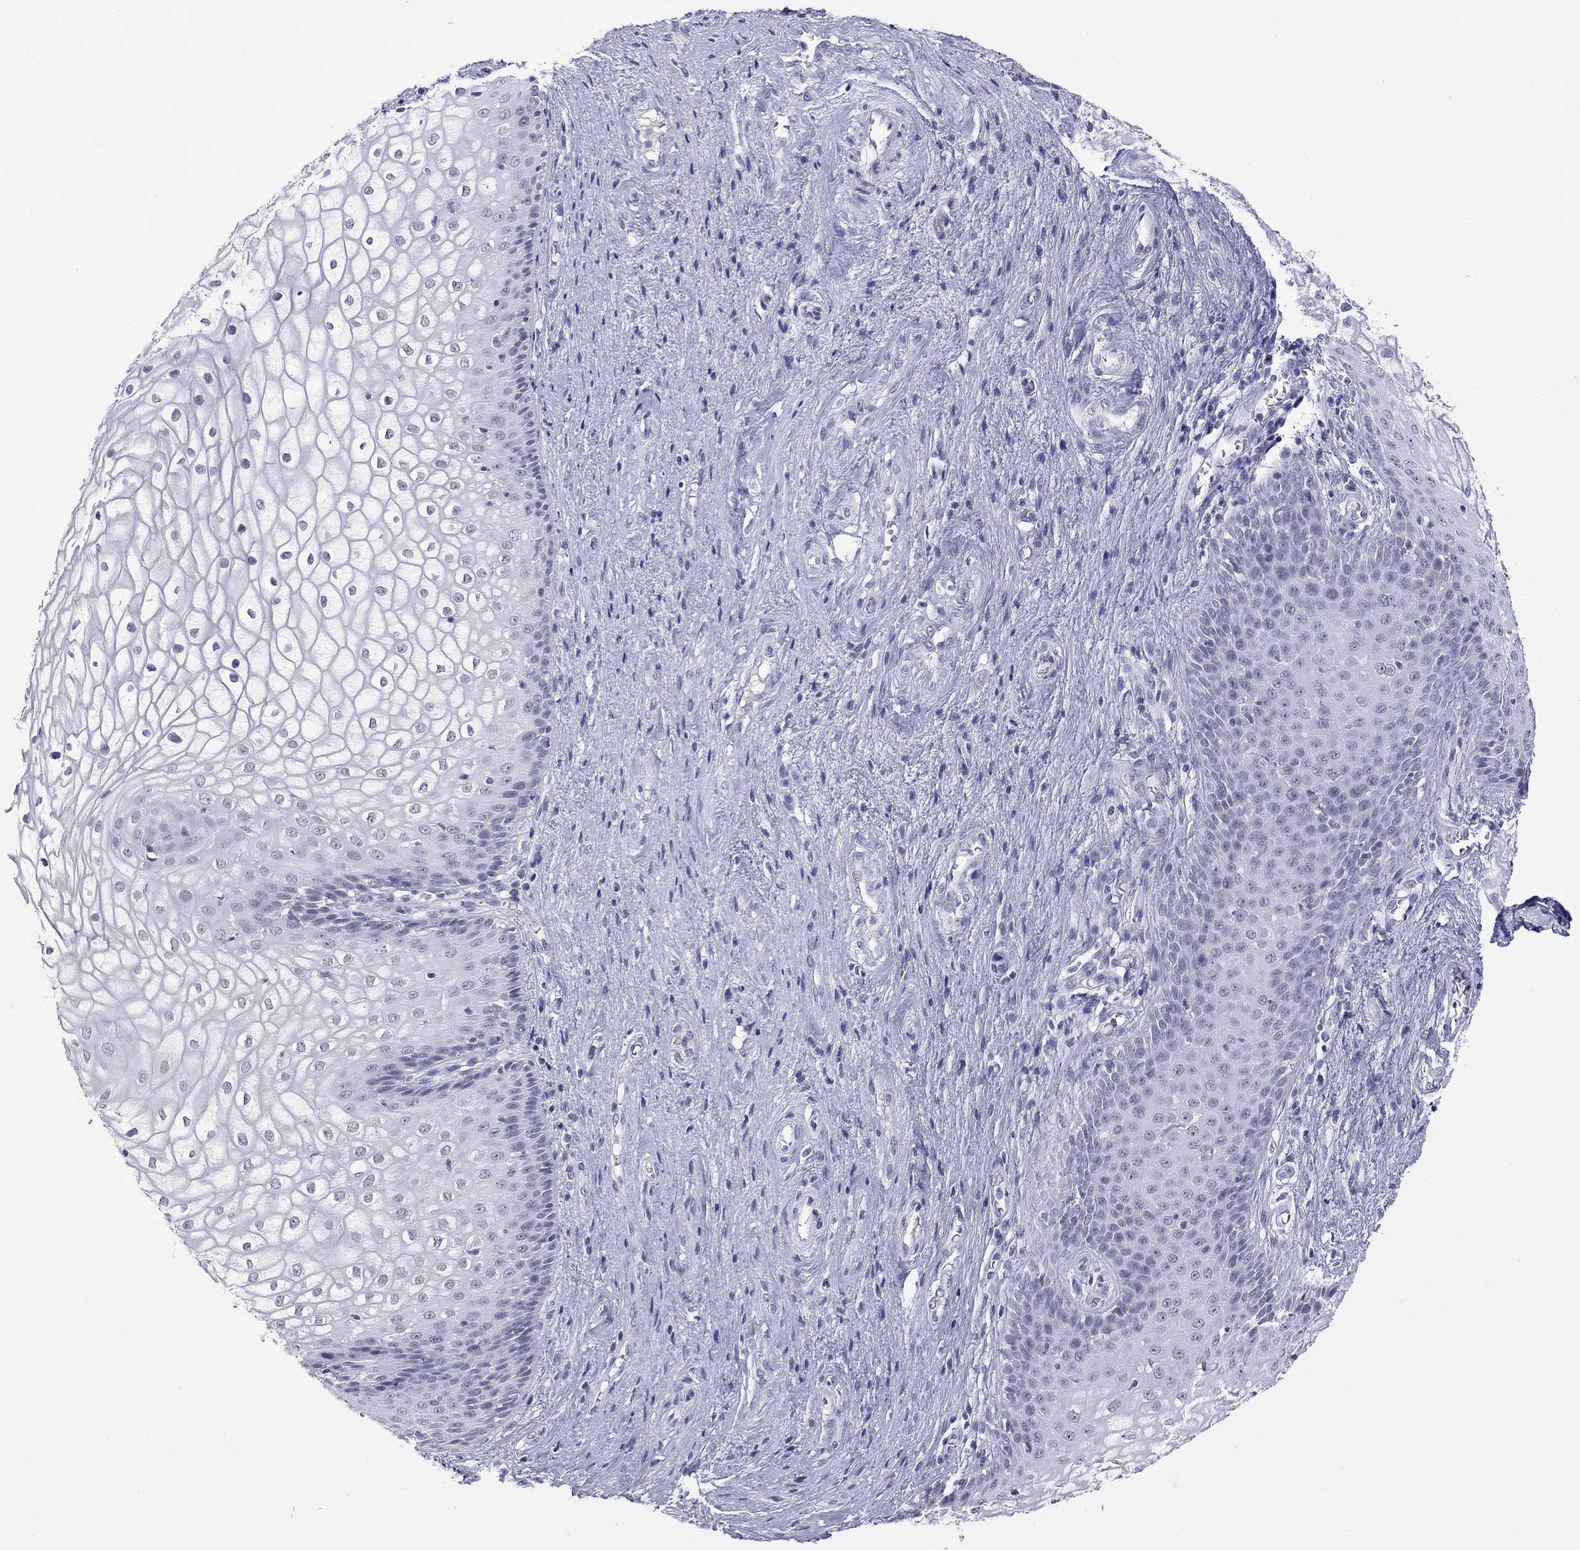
{"staining": {"intensity": "negative", "quantity": "none", "location": "none"}, "tissue": "vagina", "cell_type": "Squamous epithelial cells", "image_type": "normal", "snomed": [{"axis": "morphology", "description": "Normal tissue, NOS"}, {"axis": "topography", "description": "Vagina"}], "caption": "A micrograph of vagina stained for a protein shows no brown staining in squamous epithelial cells.", "gene": "JHY", "patient": {"sex": "female", "age": 34}}